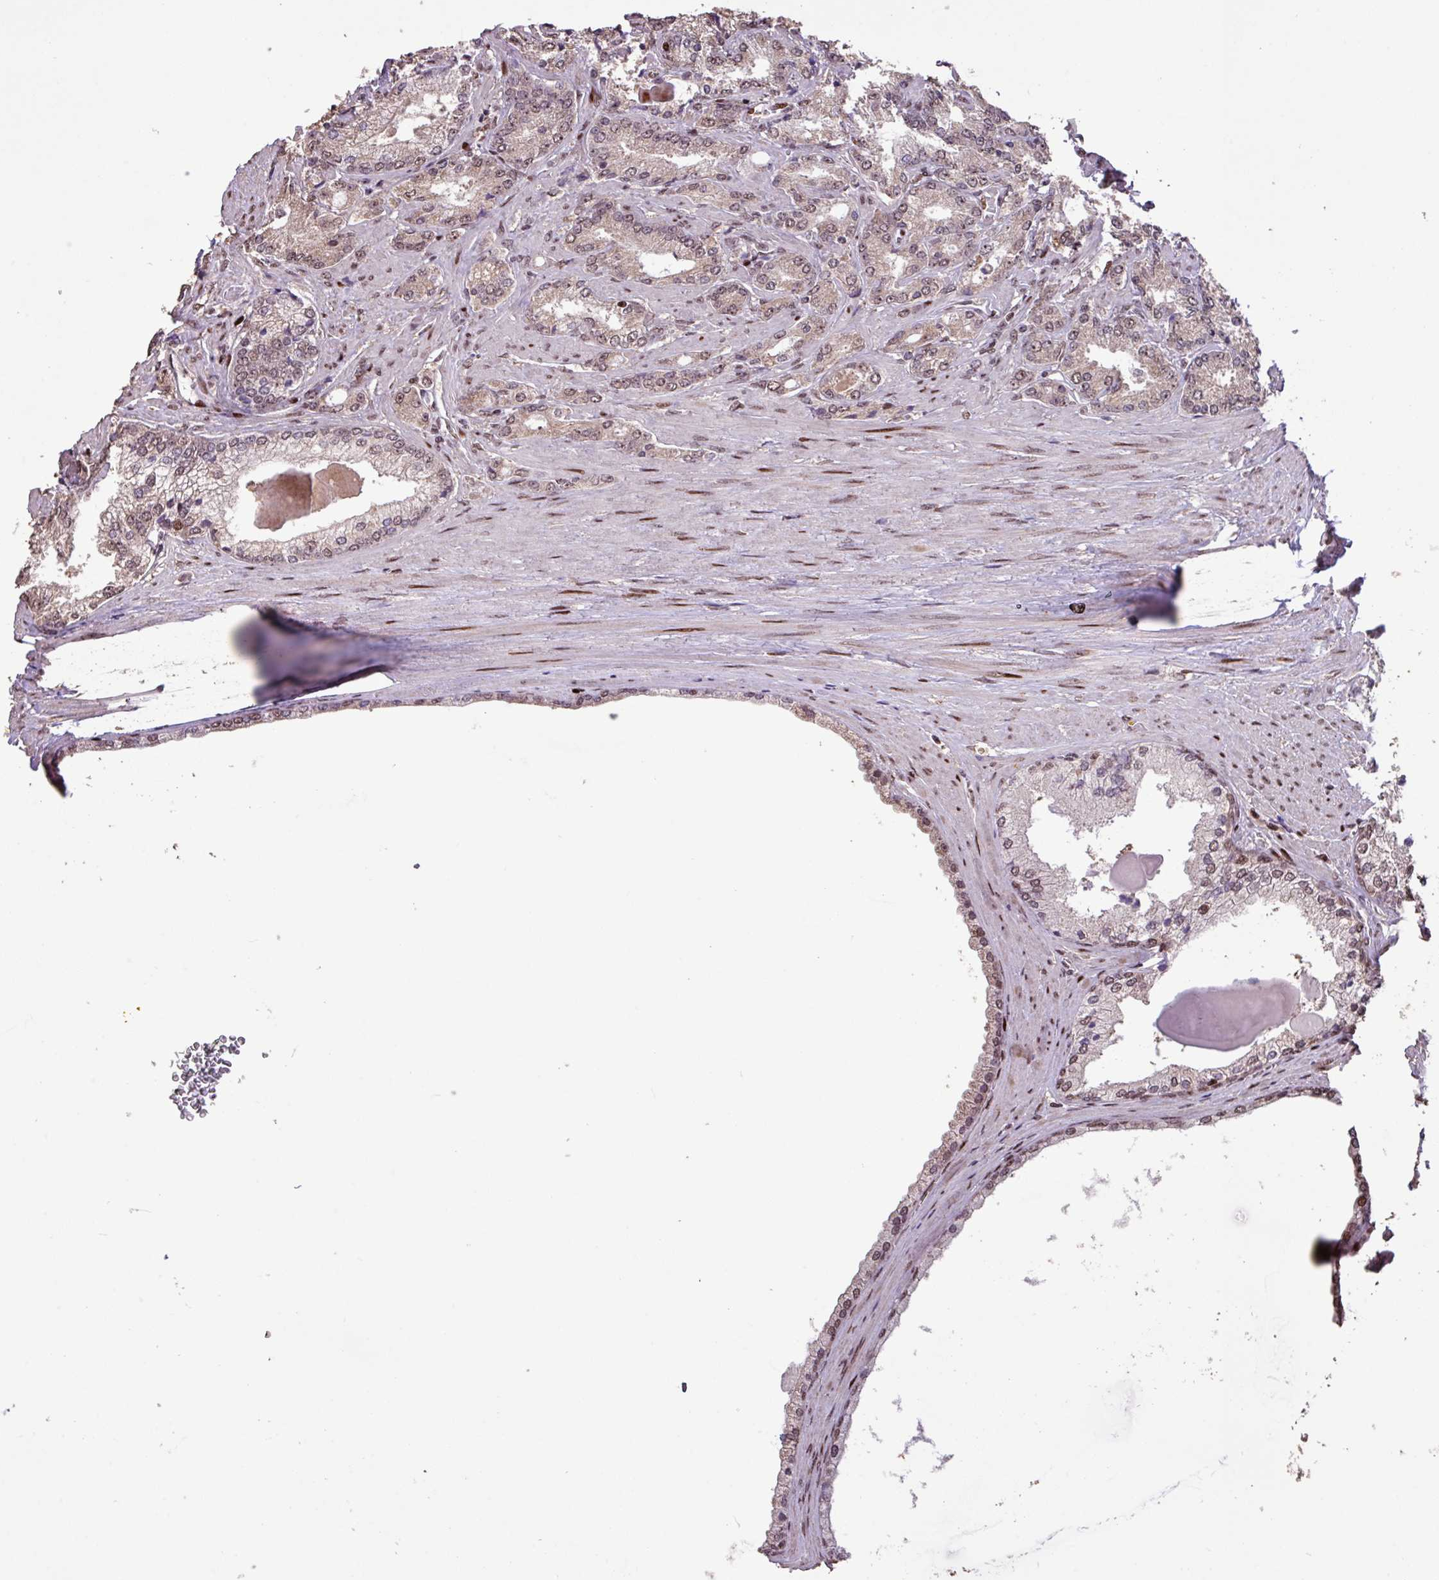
{"staining": {"intensity": "weak", "quantity": "<25%", "location": "cytoplasmic/membranous"}, "tissue": "prostate cancer", "cell_type": "Tumor cells", "image_type": "cancer", "snomed": [{"axis": "morphology", "description": "Adenocarcinoma, High grade"}, {"axis": "topography", "description": "Prostate"}], "caption": "Immunohistochemistry micrograph of human prostate cancer (adenocarcinoma (high-grade)) stained for a protein (brown), which displays no staining in tumor cells.", "gene": "ZNF709", "patient": {"sex": "male", "age": 66}}